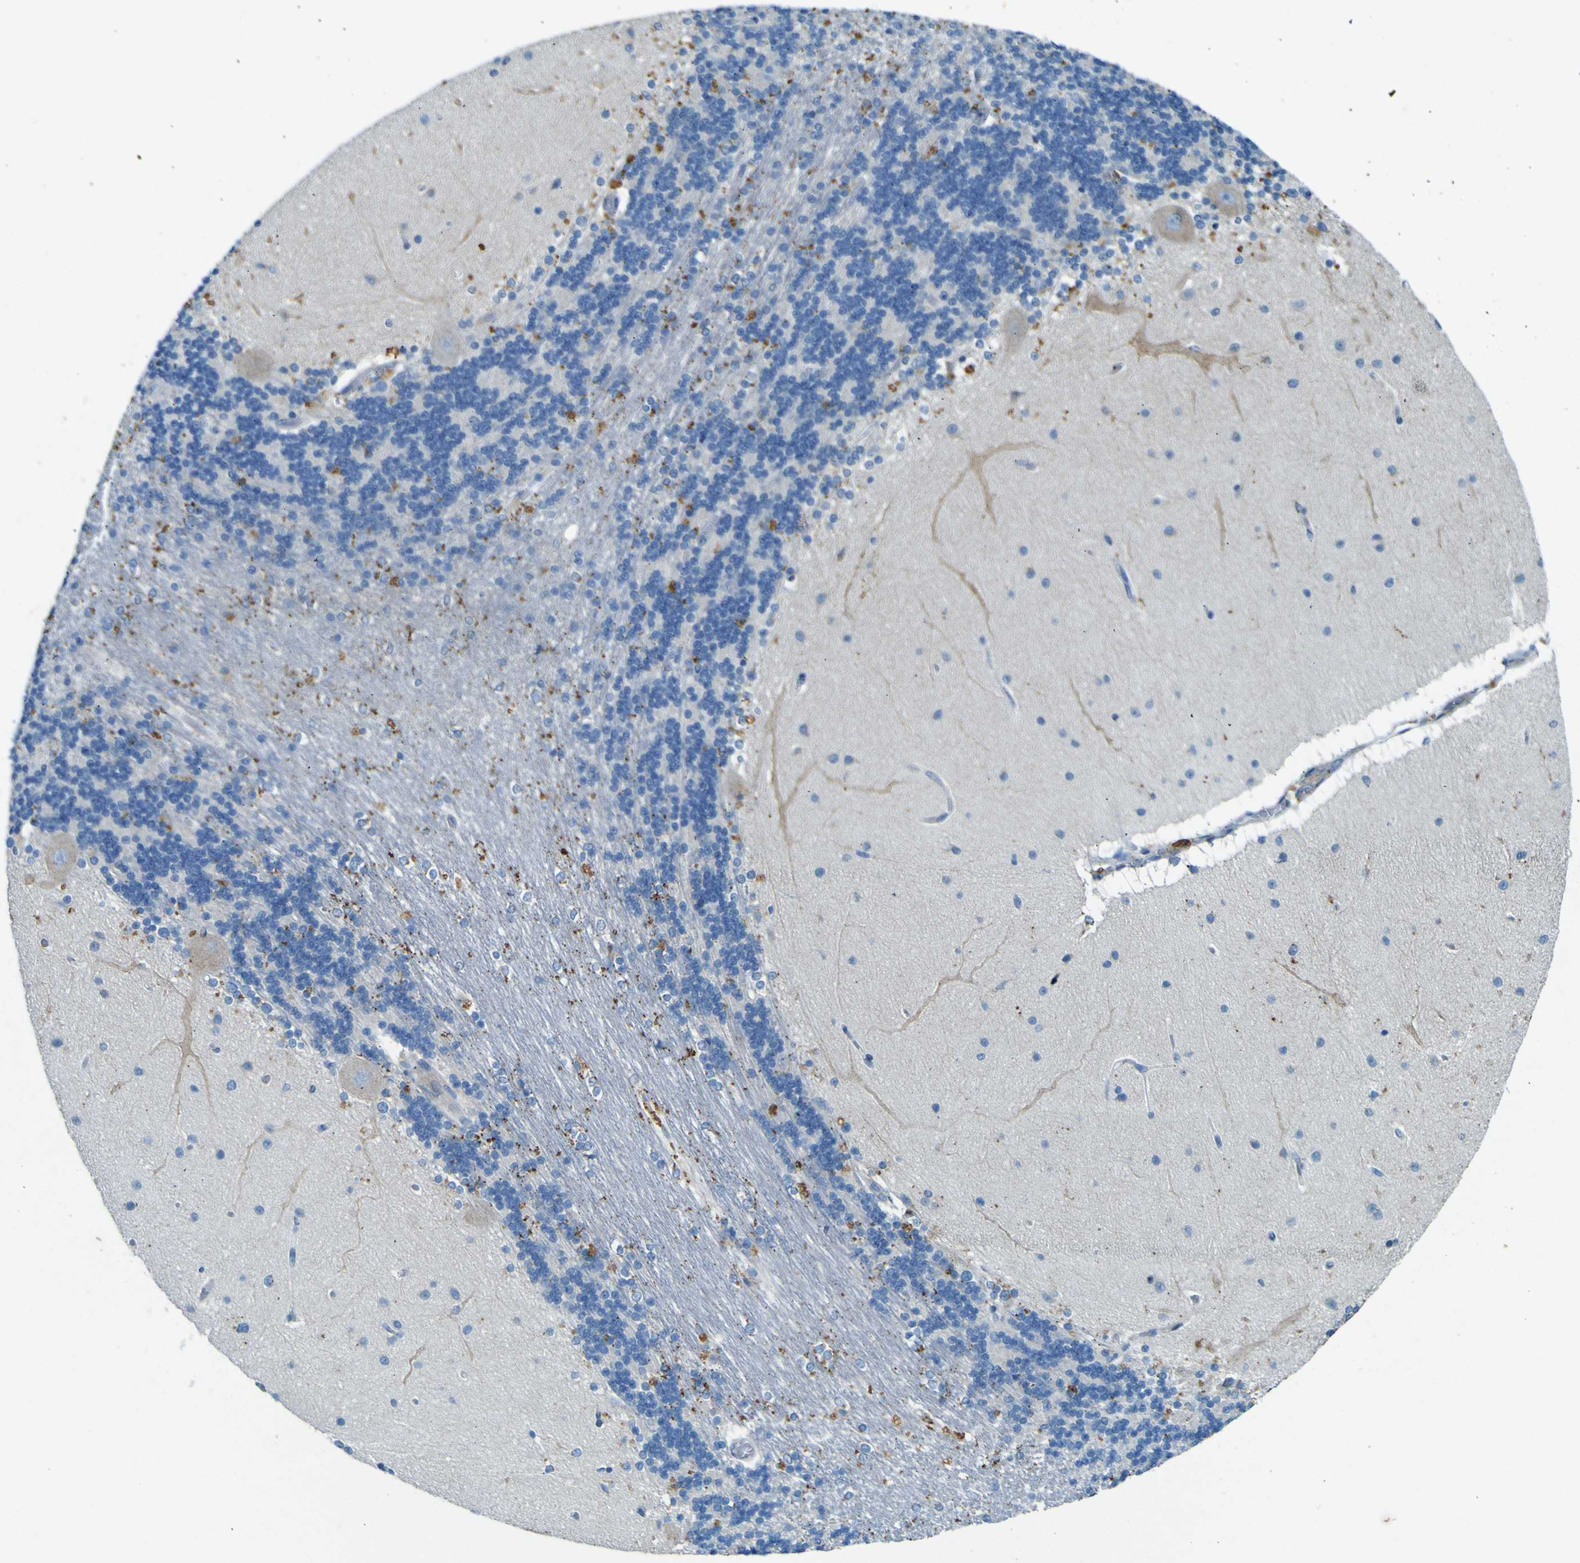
{"staining": {"intensity": "negative", "quantity": "none", "location": "none"}, "tissue": "cerebellum", "cell_type": "Cells in granular layer", "image_type": "normal", "snomed": [{"axis": "morphology", "description": "Normal tissue, NOS"}, {"axis": "topography", "description": "Cerebellum"}], "caption": "Immunohistochemistry of unremarkable cerebellum displays no staining in cells in granular layer. (Immunohistochemistry, brightfield microscopy, high magnification).", "gene": "PDE9A", "patient": {"sex": "female", "age": 54}}